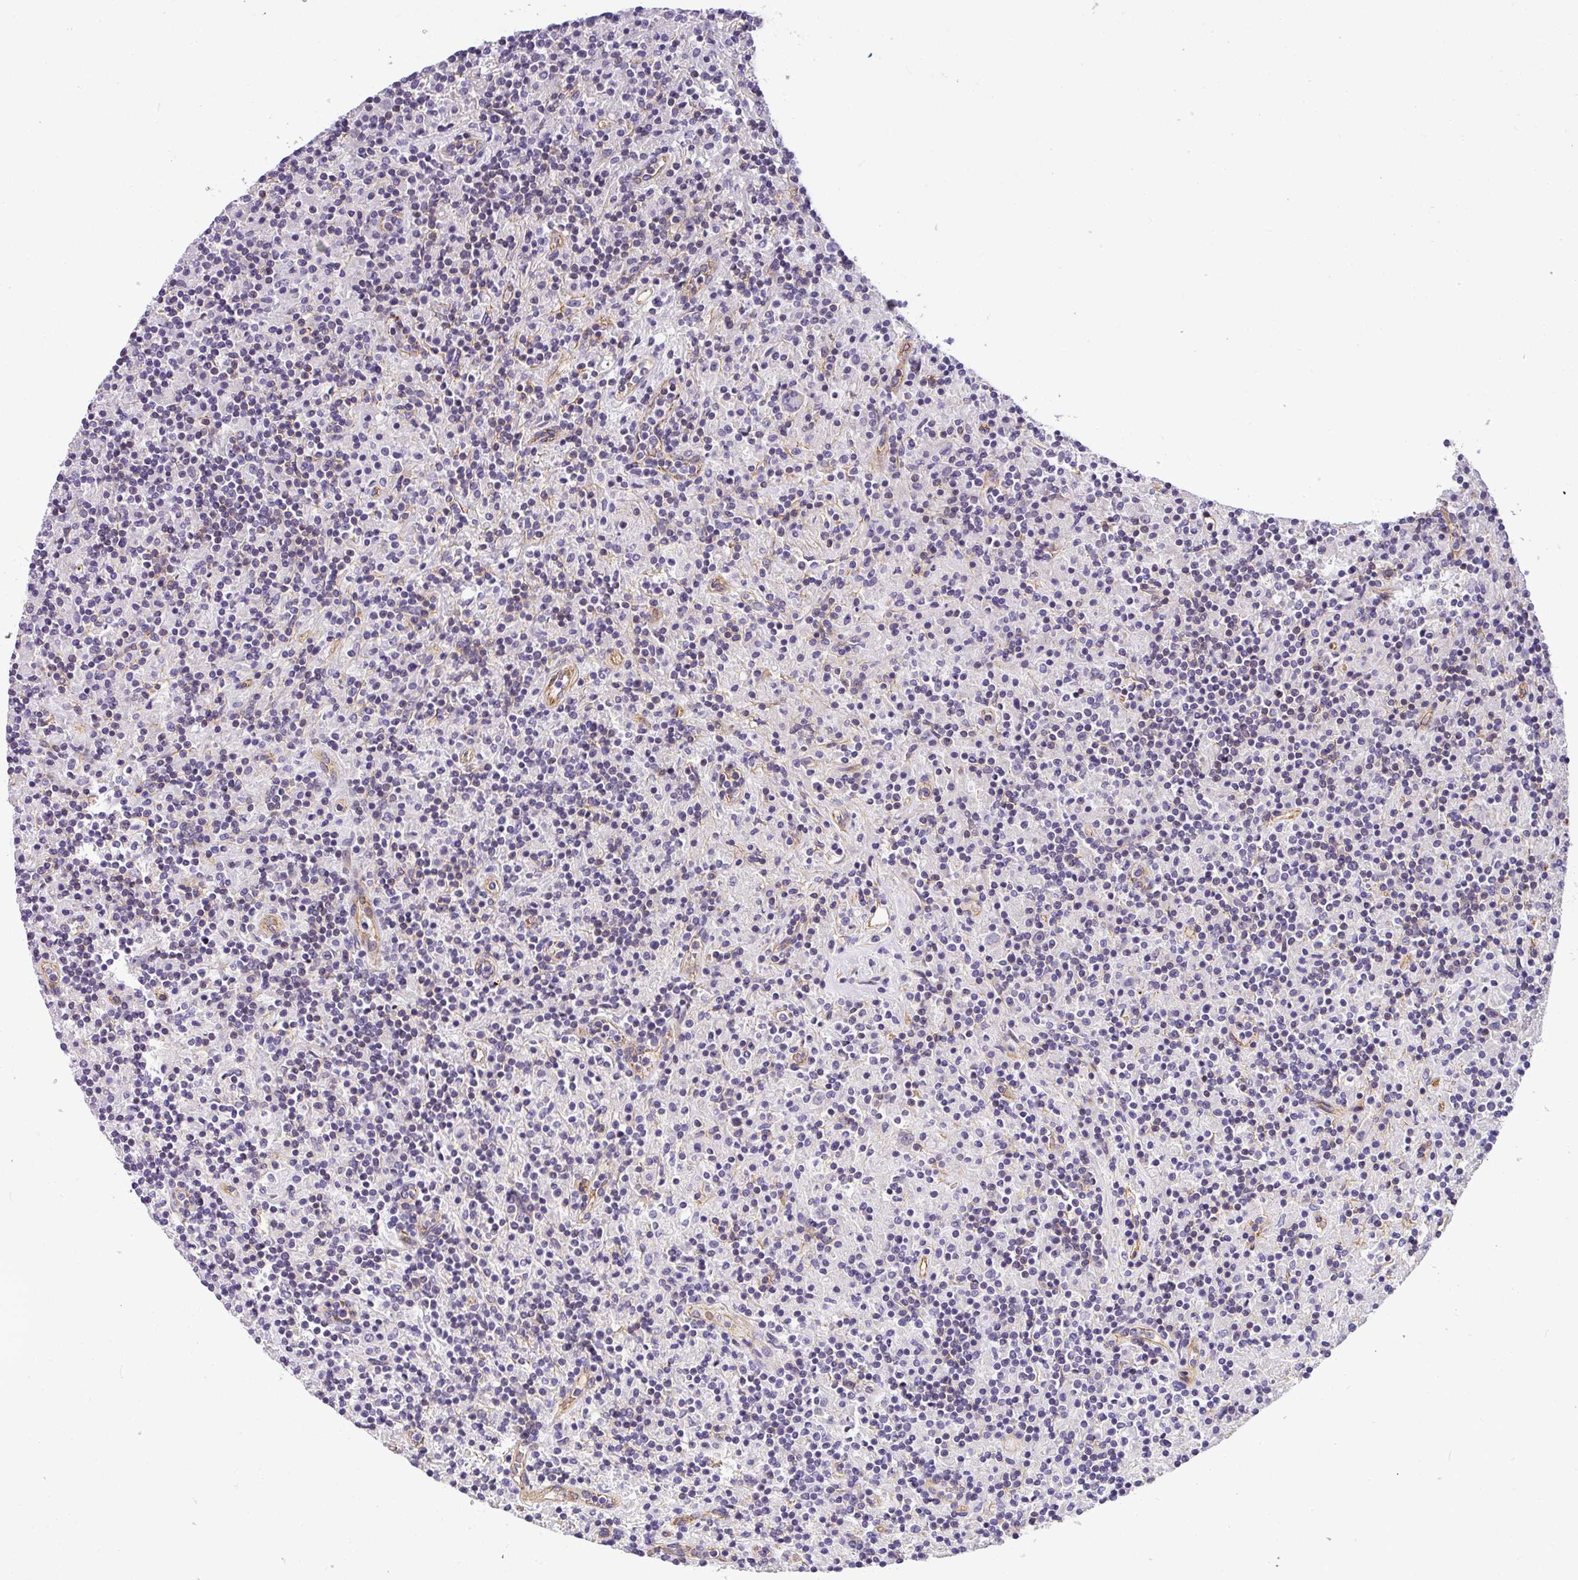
{"staining": {"intensity": "negative", "quantity": "none", "location": "none"}, "tissue": "lymphoma", "cell_type": "Tumor cells", "image_type": "cancer", "snomed": [{"axis": "morphology", "description": "Hodgkin's disease, NOS"}, {"axis": "topography", "description": "Lymph node"}], "caption": "A high-resolution image shows immunohistochemistry (IHC) staining of Hodgkin's disease, which exhibits no significant positivity in tumor cells. The staining is performed using DAB (3,3'-diaminobenzidine) brown chromogen with nuclei counter-stained in using hematoxylin.", "gene": "OR11H4", "patient": {"sex": "male", "age": 70}}